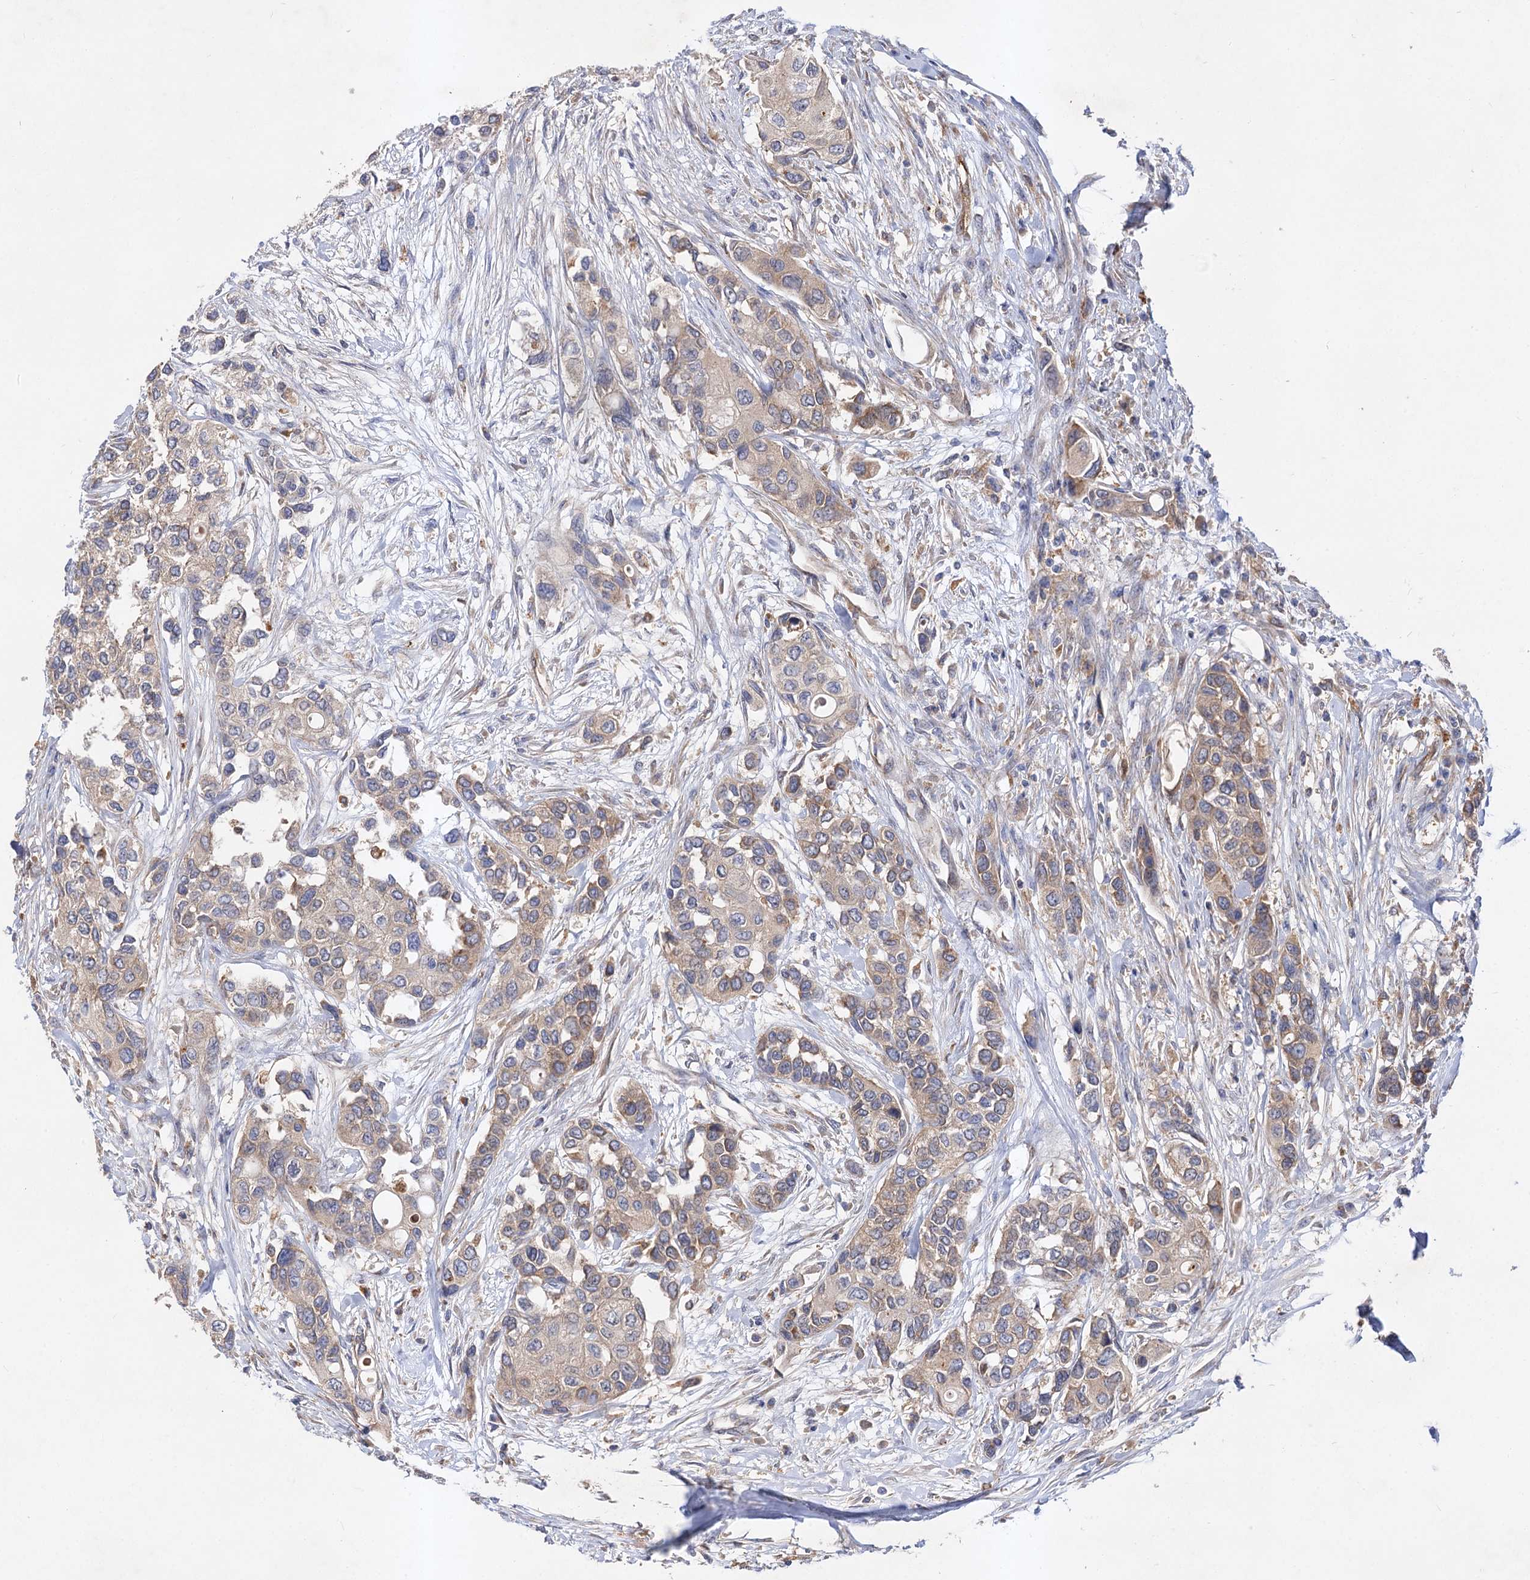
{"staining": {"intensity": "weak", "quantity": "25%-75%", "location": "cytoplasmic/membranous"}, "tissue": "urothelial cancer", "cell_type": "Tumor cells", "image_type": "cancer", "snomed": [{"axis": "morphology", "description": "Normal tissue, NOS"}, {"axis": "morphology", "description": "Urothelial carcinoma, High grade"}, {"axis": "topography", "description": "Vascular tissue"}, {"axis": "topography", "description": "Urinary bladder"}], "caption": "Protein expression analysis of high-grade urothelial carcinoma demonstrates weak cytoplasmic/membranous expression in about 25%-75% of tumor cells. (Brightfield microscopy of DAB IHC at high magnification).", "gene": "PATL1", "patient": {"sex": "female", "age": 56}}